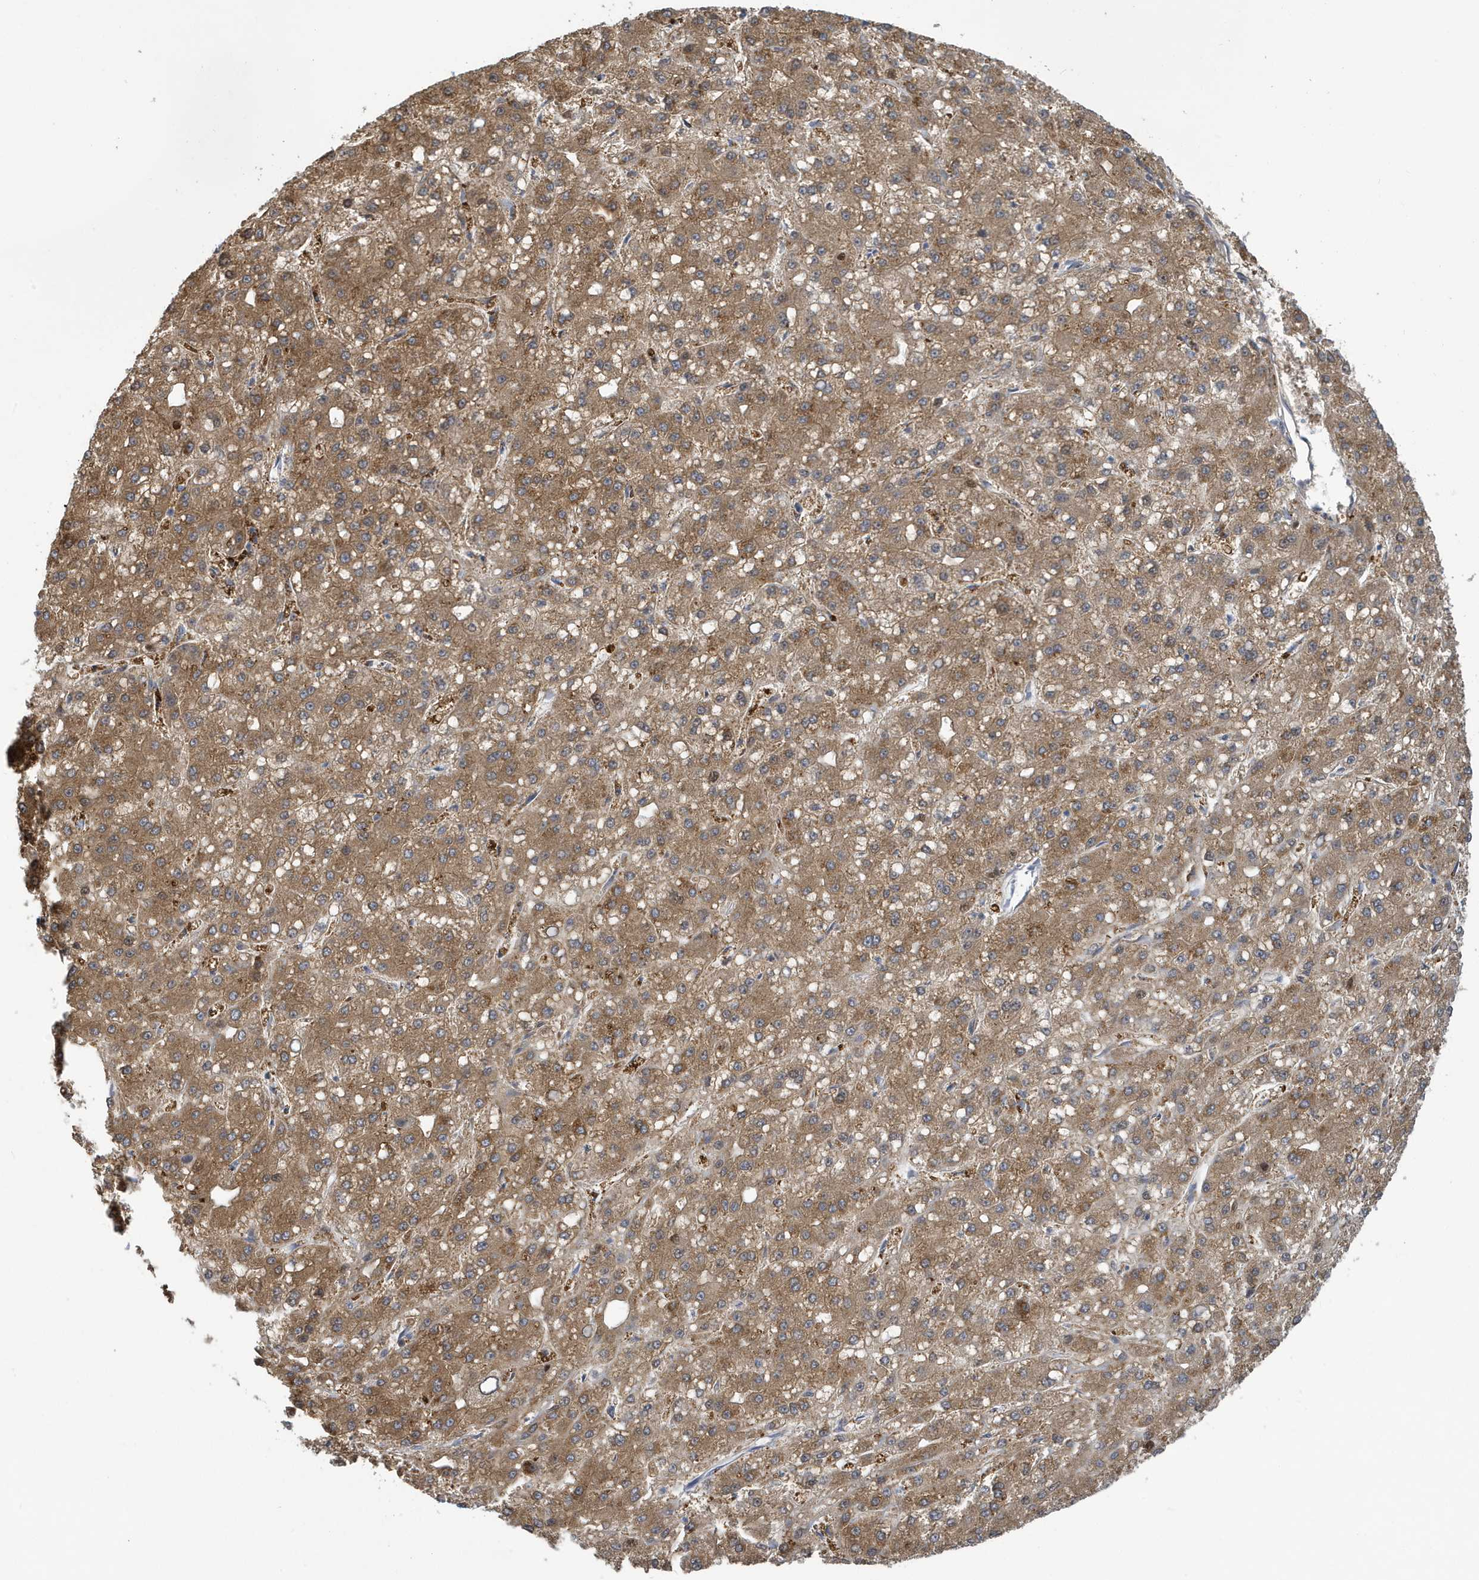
{"staining": {"intensity": "moderate", "quantity": ">75%", "location": "cytoplasmic/membranous"}, "tissue": "liver cancer", "cell_type": "Tumor cells", "image_type": "cancer", "snomed": [{"axis": "morphology", "description": "Carcinoma, Hepatocellular, NOS"}, {"axis": "topography", "description": "Liver"}], "caption": "This photomicrograph reveals liver hepatocellular carcinoma stained with IHC to label a protein in brown. The cytoplasmic/membranous of tumor cells show moderate positivity for the protein. Nuclei are counter-stained blue.", "gene": "VTA1", "patient": {"sex": "male", "age": 67}}